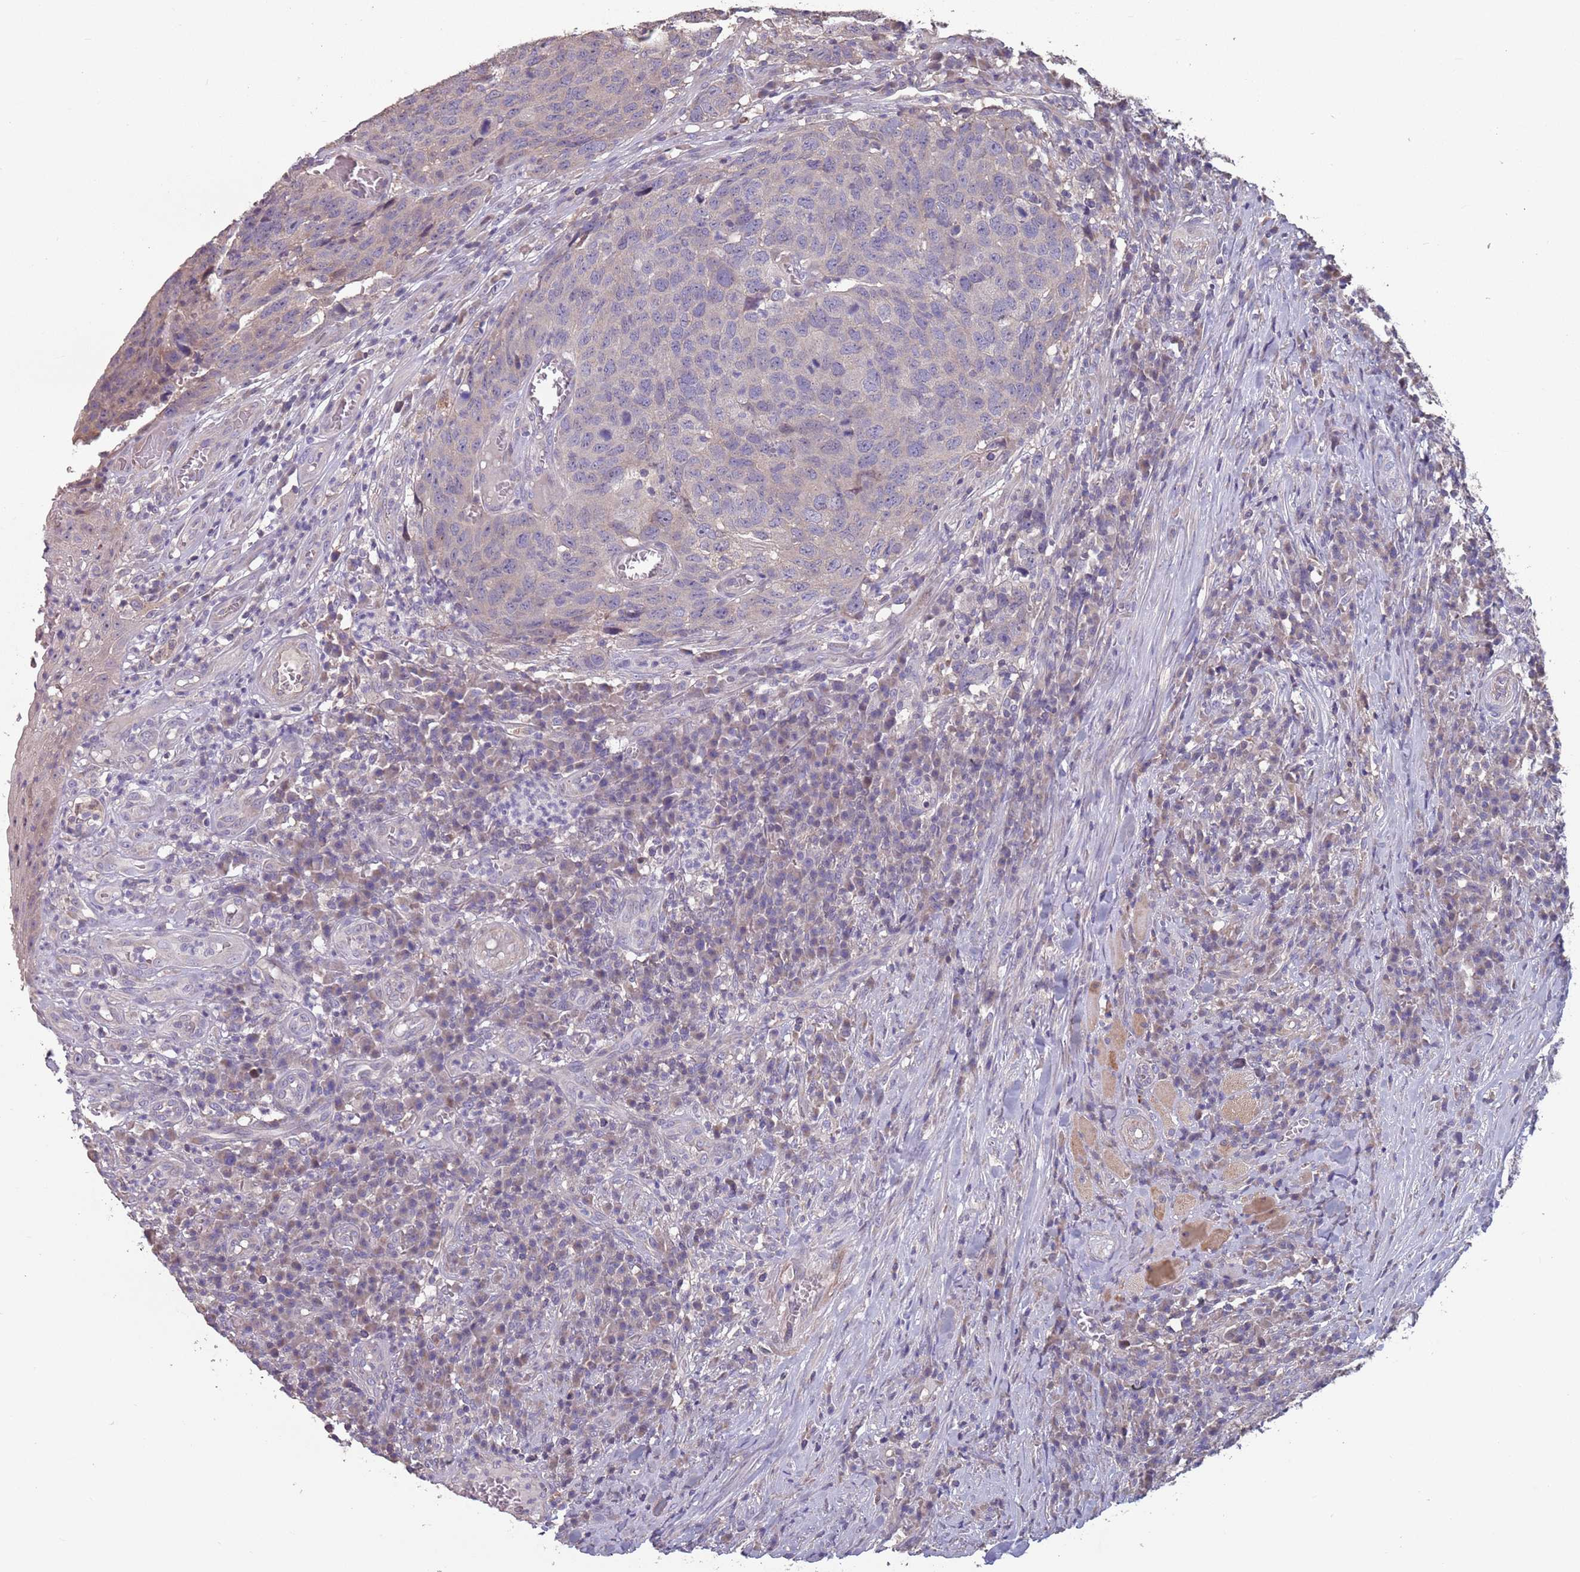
{"staining": {"intensity": "negative", "quantity": "none", "location": "none"}, "tissue": "head and neck cancer", "cell_type": "Tumor cells", "image_type": "cancer", "snomed": [{"axis": "morphology", "description": "Squamous cell carcinoma, NOS"}, {"axis": "topography", "description": "Head-Neck"}], "caption": "IHC of human head and neck squamous cell carcinoma exhibits no staining in tumor cells. (Stains: DAB (3,3'-diaminobenzidine) IHC with hematoxylin counter stain, Microscopy: brightfield microscopy at high magnification).", "gene": "MBD3L1", "patient": {"sex": "male", "age": 66}}